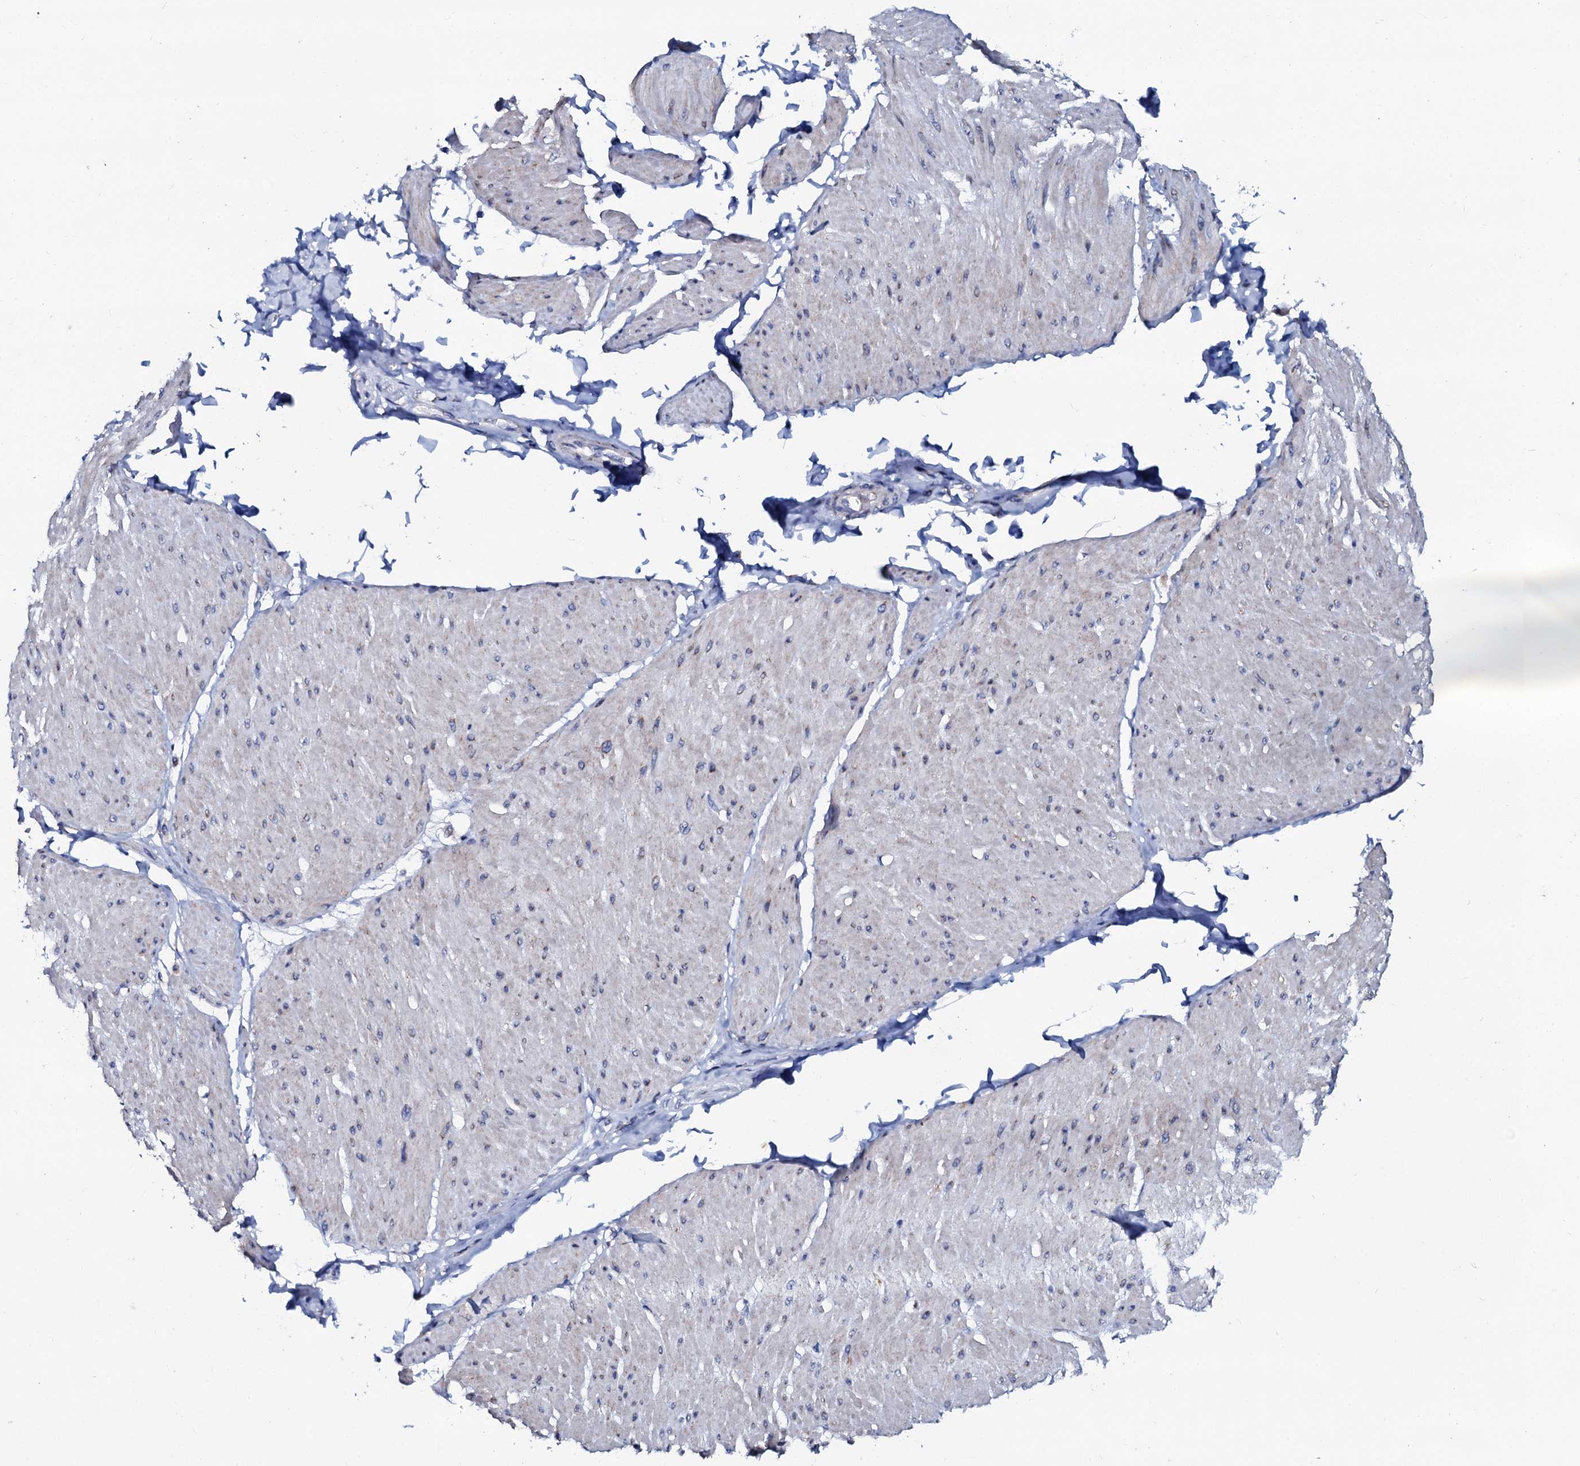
{"staining": {"intensity": "negative", "quantity": "none", "location": "none"}, "tissue": "smooth muscle", "cell_type": "Smooth muscle cells", "image_type": "normal", "snomed": [{"axis": "morphology", "description": "Urothelial carcinoma, High grade"}, {"axis": "topography", "description": "Urinary bladder"}], "caption": "Human smooth muscle stained for a protein using immunohistochemistry (IHC) shows no staining in smooth muscle cells.", "gene": "SLC37A4", "patient": {"sex": "male", "age": 46}}